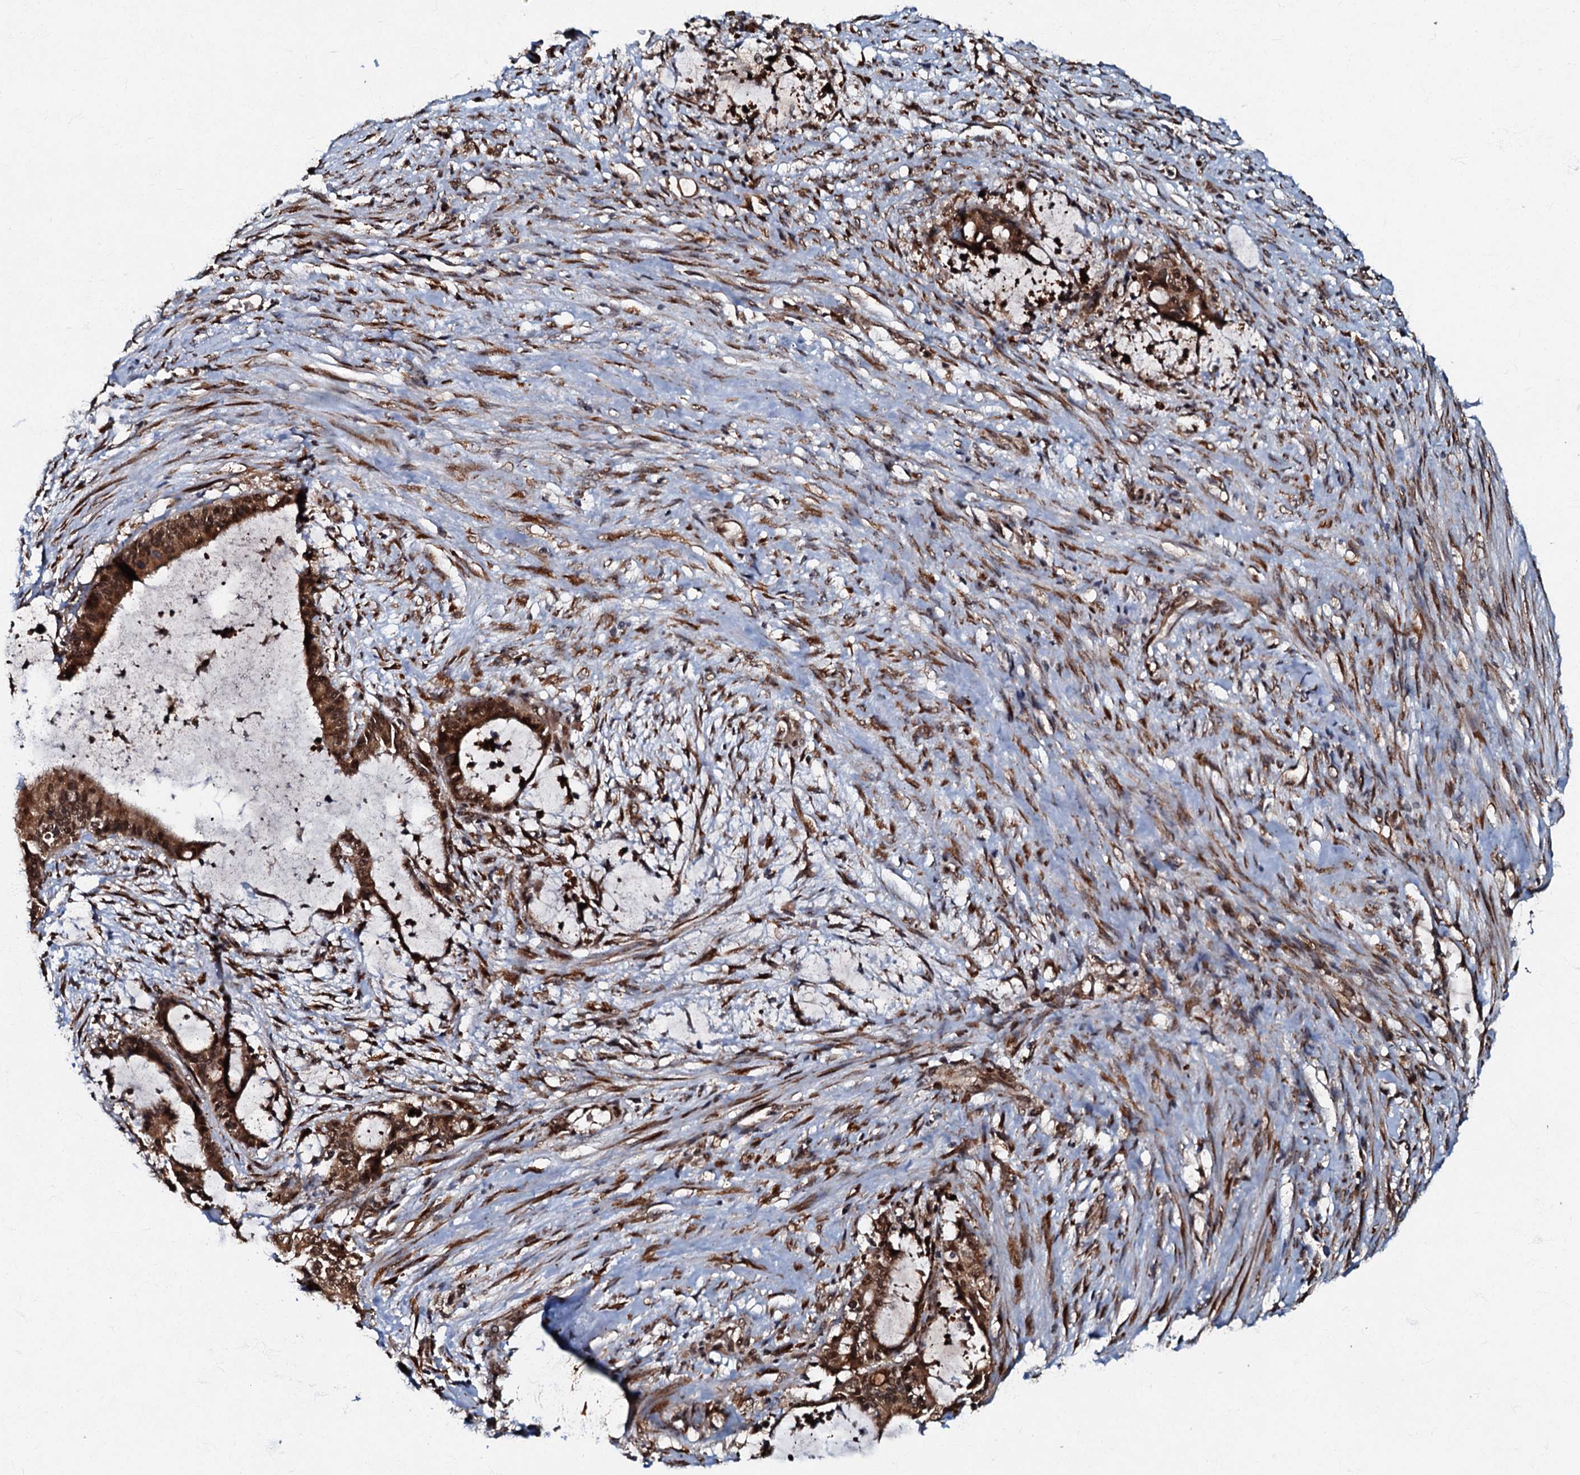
{"staining": {"intensity": "strong", "quantity": ">75%", "location": "cytoplasmic/membranous,nuclear"}, "tissue": "liver cancer", "cell_type": "Tumor cells", "image_type": "cancer", "snomed": [{"axis": "morphology", "description": "Normal tissue, NOS"}, {"axis": "morphology", "description": "Cholangiocarcinoma"}, {"axis": "topography", "description": "Liver"}, {"axis": "topography", "description": "Peripheral nerve tissue"}], "caption": "Immunohistochemical staining of human liver cancer (cholangiocarcinoma) exhibits high levels of strong cytoplasmic/membranous and nuclear expression in approximately >75% of tumor cells. Using DAB (brown) and hematoxylin (blue) stains, captured at high magnification using brightfield microscopy.", "gene": "C18orf32", "patient": {"sex": "female", "age": 73}}